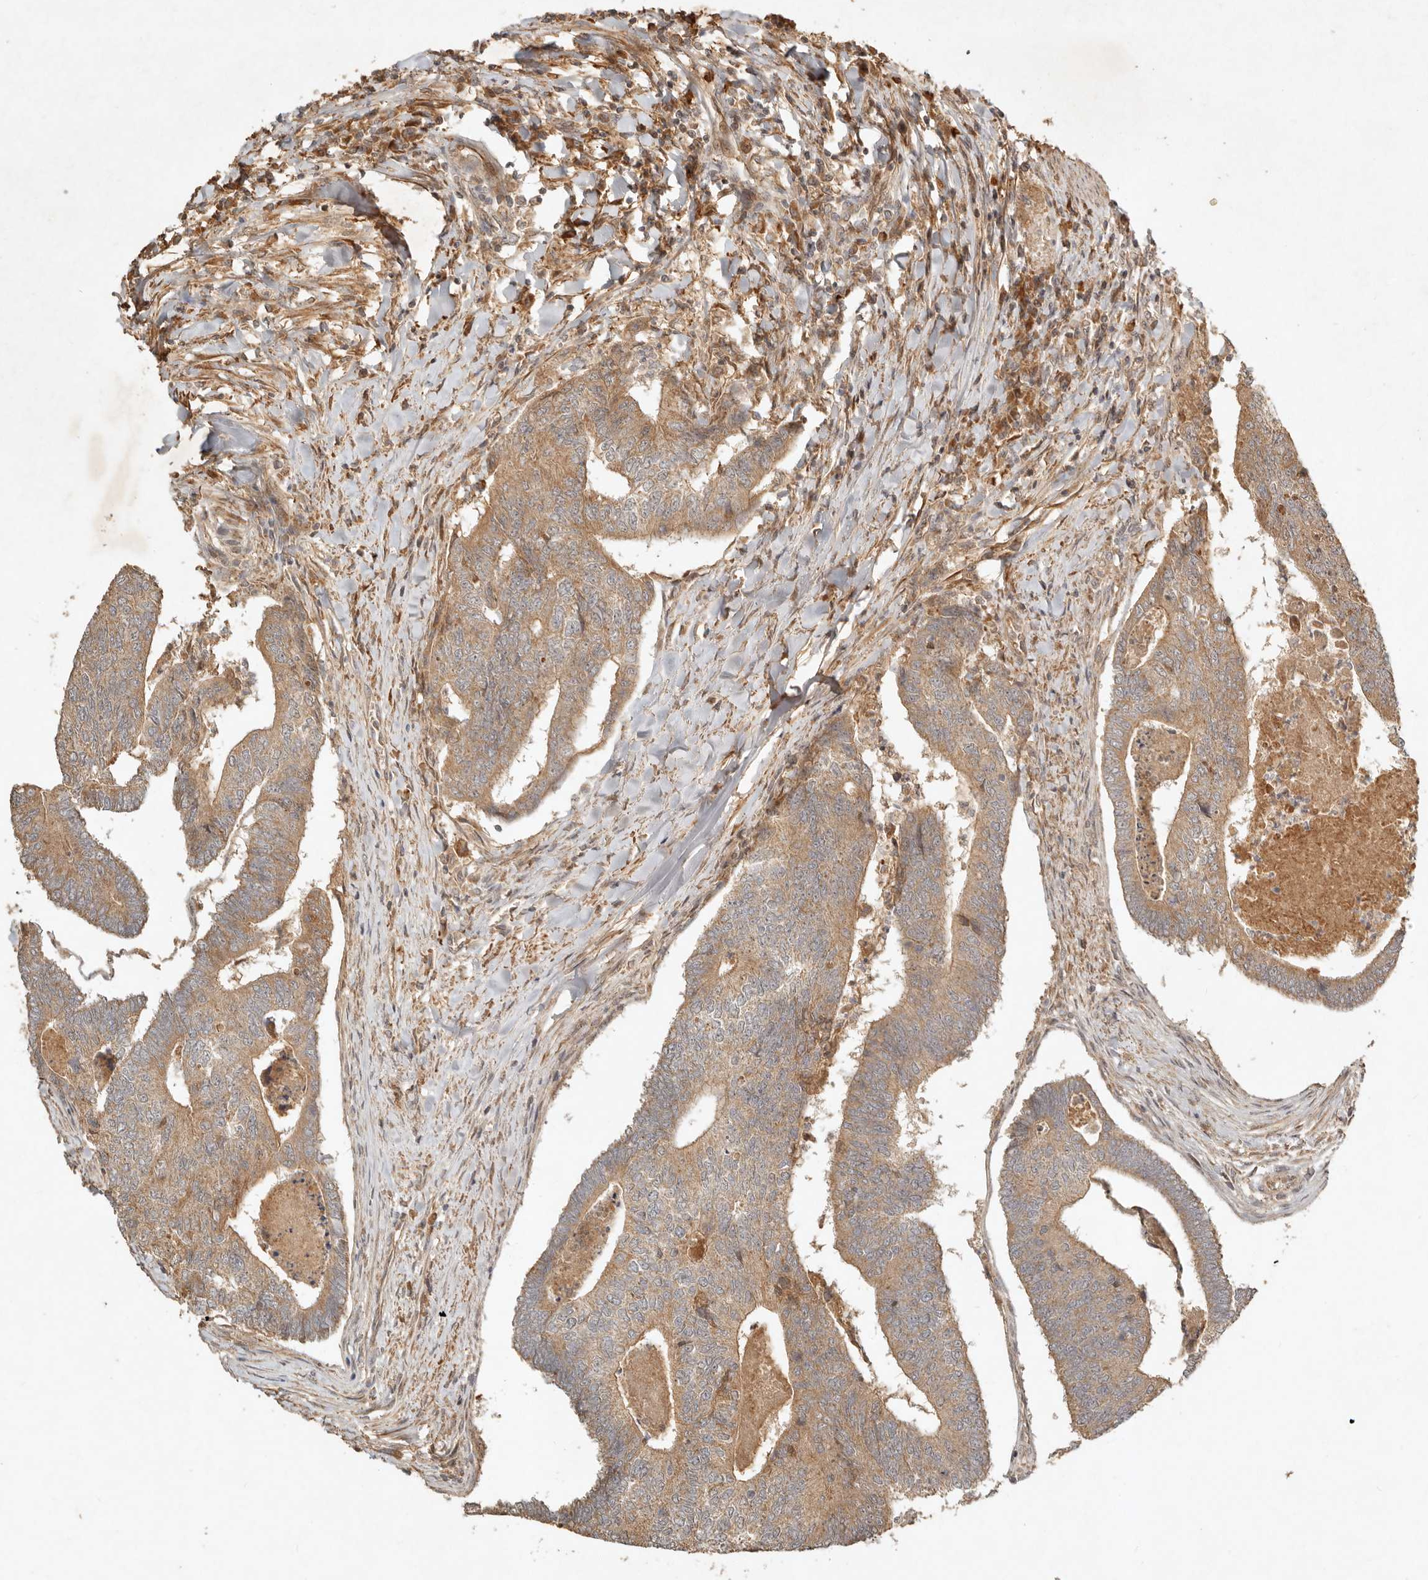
{"staining": {"intensity": "moderate", "quantity": ">75%", "location": "cytoplasmic/membranous"}, "tissue": "colorectal cancer", "cell_type": "Tumor cells", "image_type": "cancer", "snomed": [{"axis": "morphology", "description": "Adenocarcinoma, NOS"}, {"axis": "topography", "description": "Colon"}], "caption": "IHC image of neoplastic tissue: colorectal cancer stained using immunohistochemistry (IHC) demonstrates medium levels of moderate protein expression localized specifically in the cytoplasmic/membranous of tumor cells, appearing as a cytoplasmic/membranous brown color.", "gene": "CLEC4C", "patient": {"sex": "female", "age": 67}}